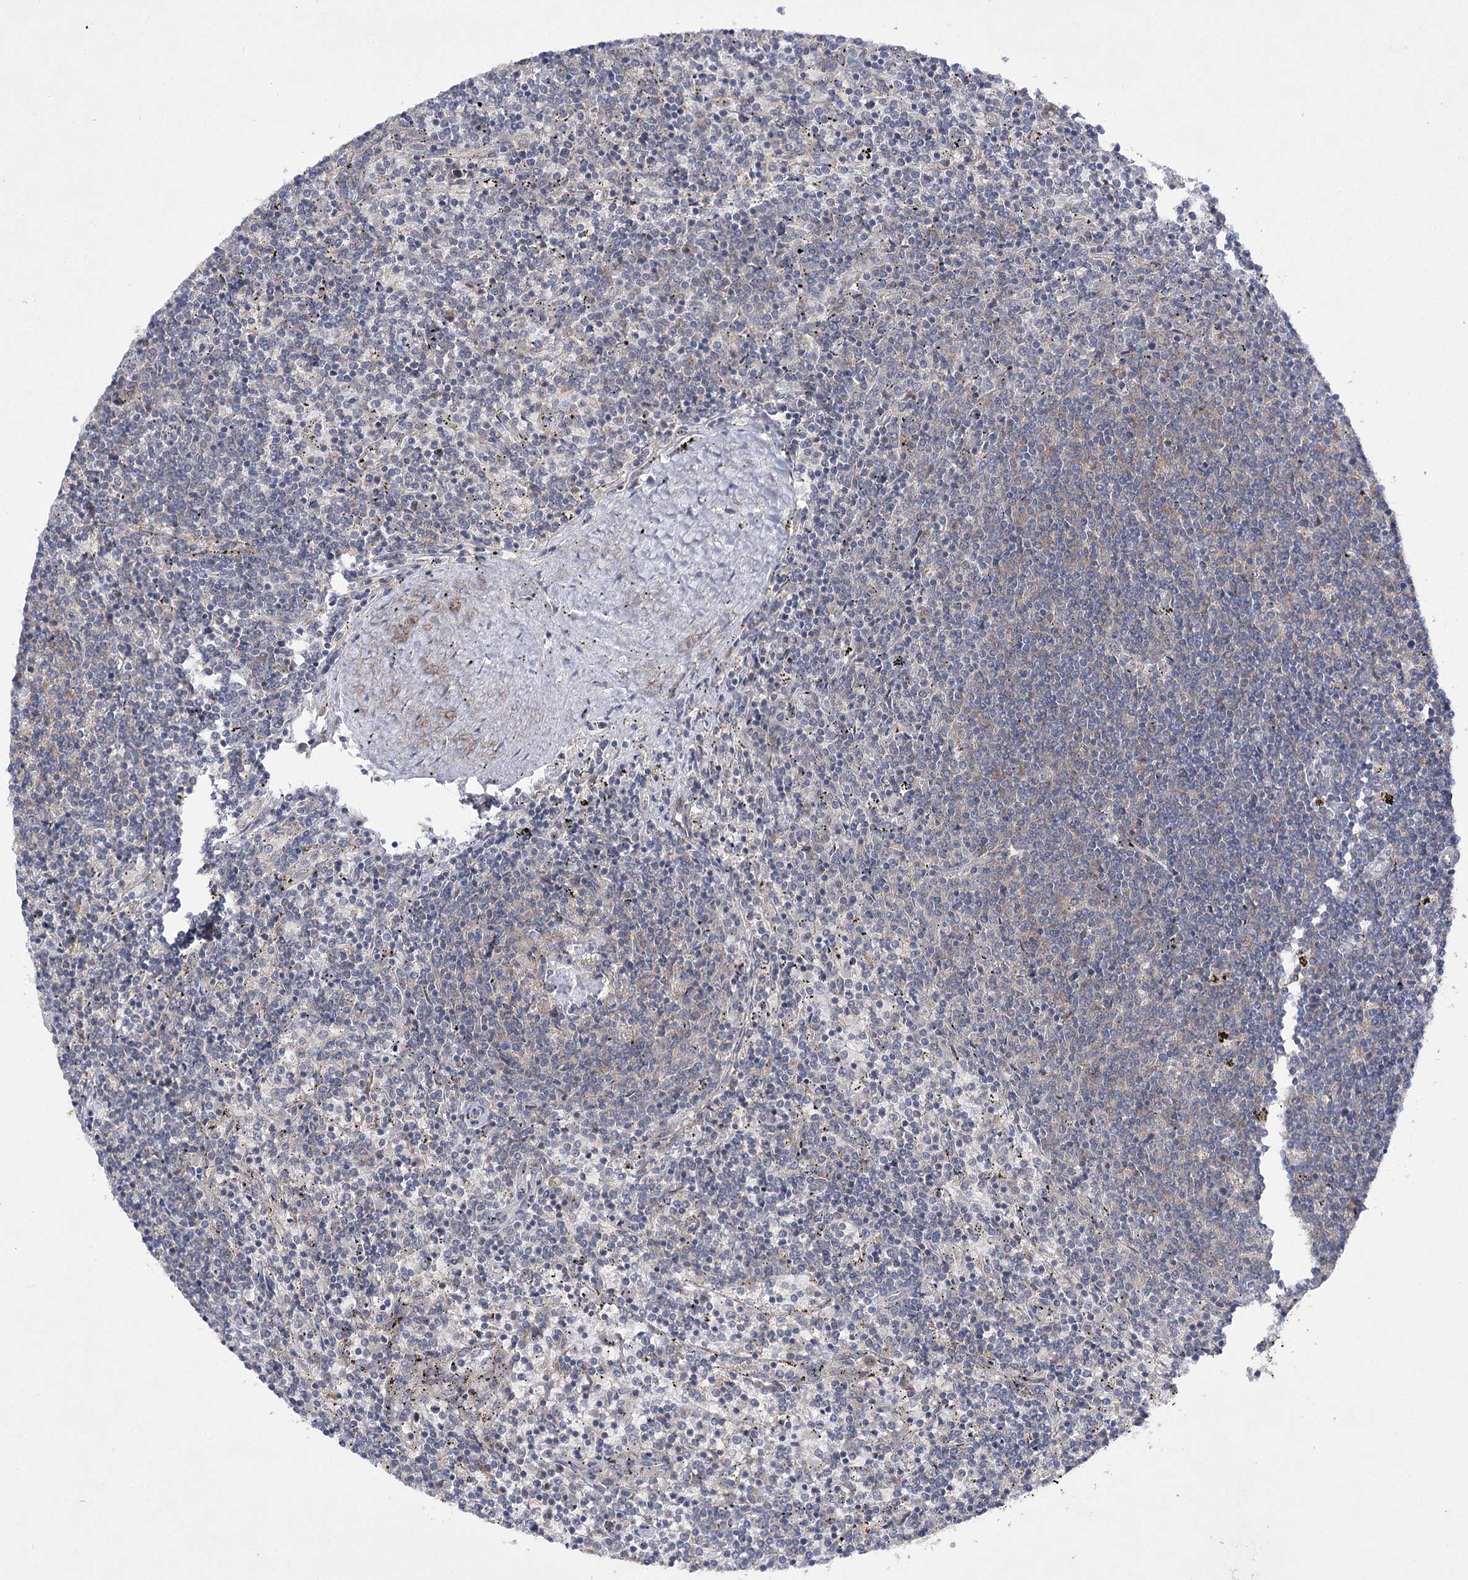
{"staining": {"intensity": "negative", "quantity": "none", "location": "none"}, "tissue": "lymphoma", "cell_type": "Tumor cells", "image_type": "cancer", "snomed": [{"axis": "morphology", "description": "Malignant lymphoma, non-Hodgkin's type, Low grade"}, {"axis": "topography", "description": "Spleen"}], "caption": "Tumor cells are negative for brown protein staining in lymphoma. (Brightfield microscopy of DAB immunohistochemistry (IHC) at high magnification).", "gene": "BCR", "patient": {"sex": "female", "age": 50}}